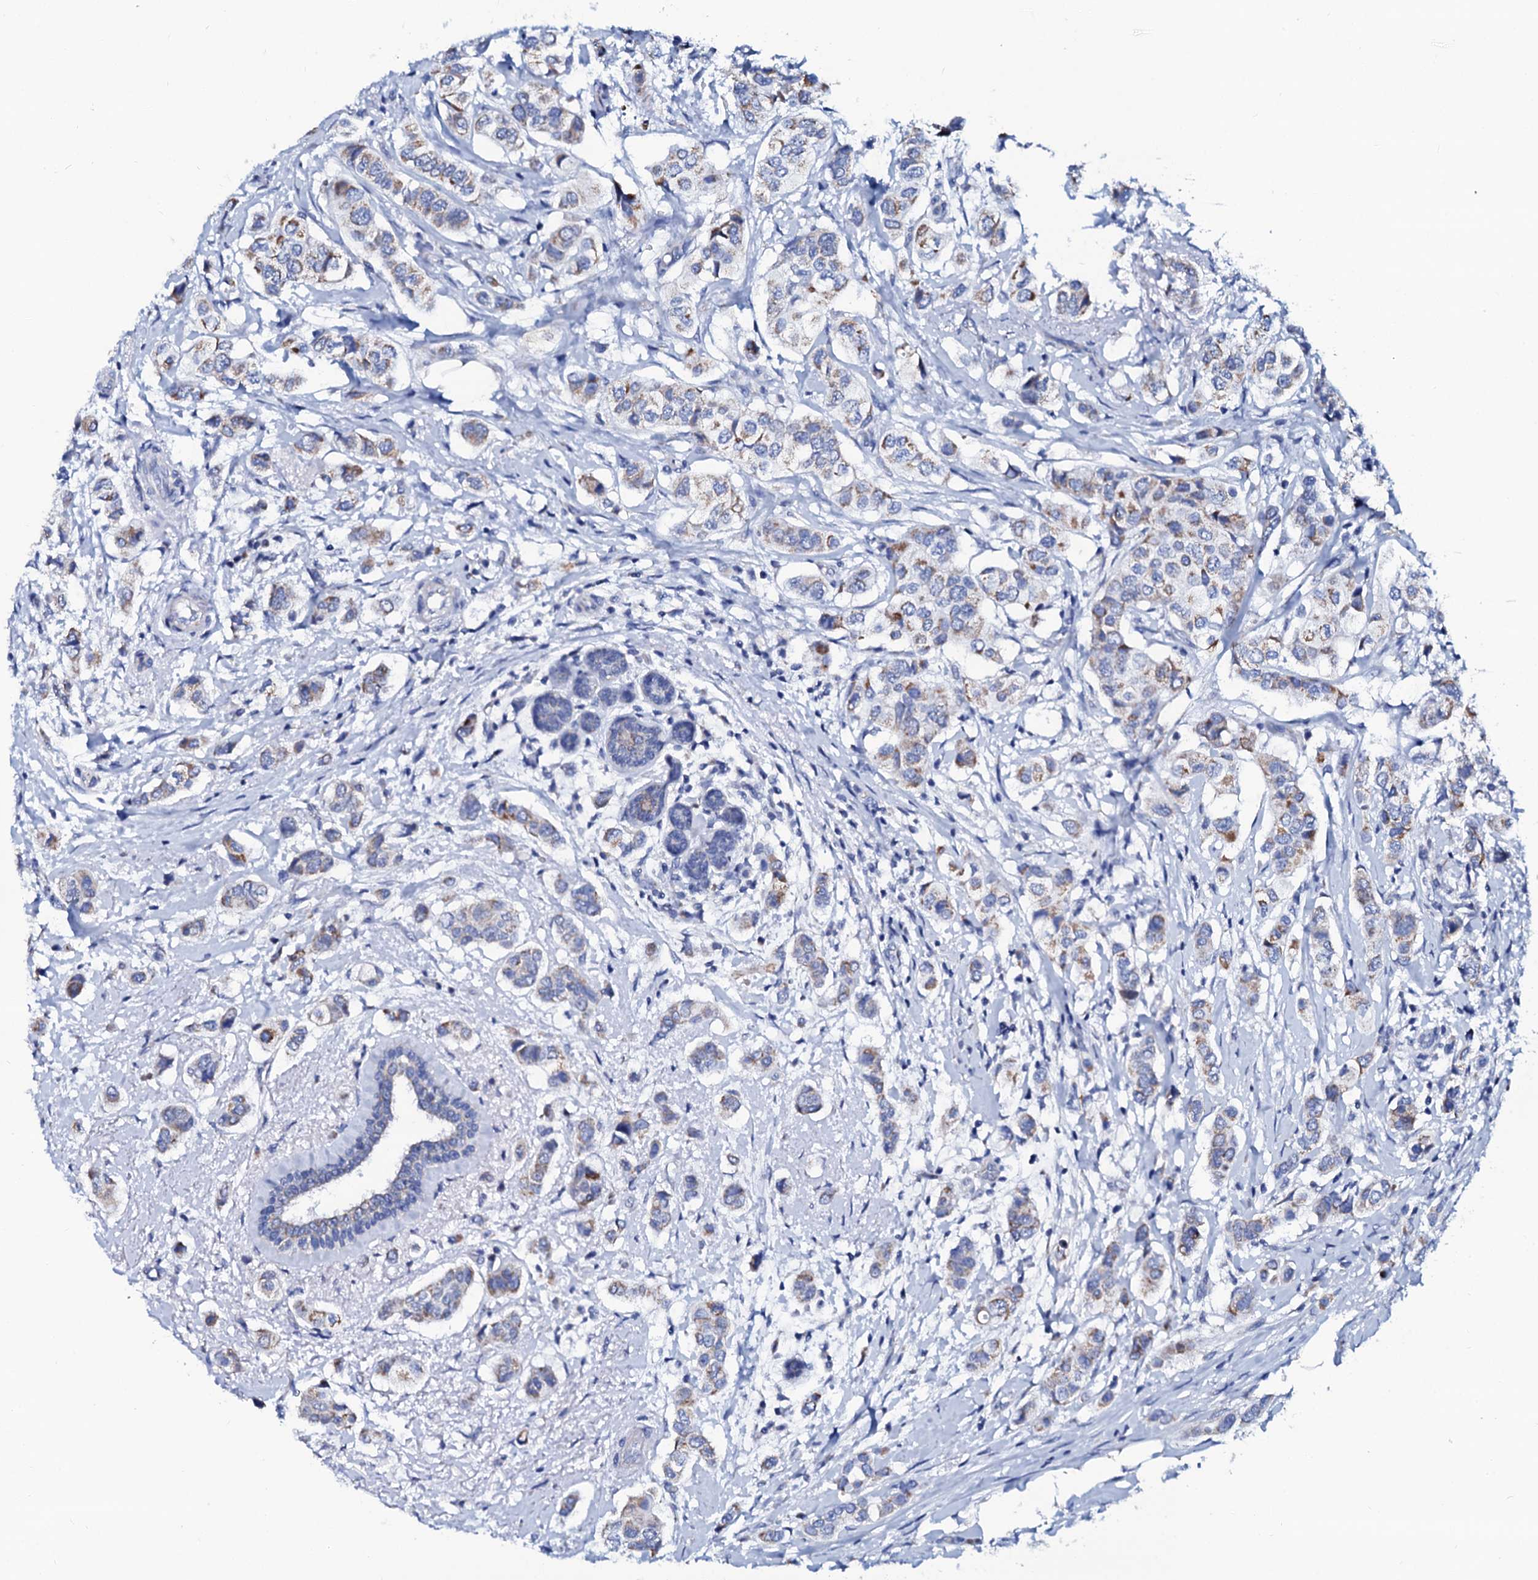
{"staining": {"intensity": "moderate", "quantity": "<25%", "location": "cytoplasmic/membranous"}, "tissue": "breast cancer", "cell_type": "Tumor cells", "image_type": "cancer", "snomed": [{"axis": "morphology", "description": "Lobular carcinoma"}, {"axis": "topography", "description": "Breast"}], "caption": "Lobular carcinoma (breast) stained with a brown dye demonstrates moderate cytoplasmic/membranous positive positivity in about <25% of tumor cells.", "gene": "SLC37A4", "patient": {"sex": "female", "age": 51}}